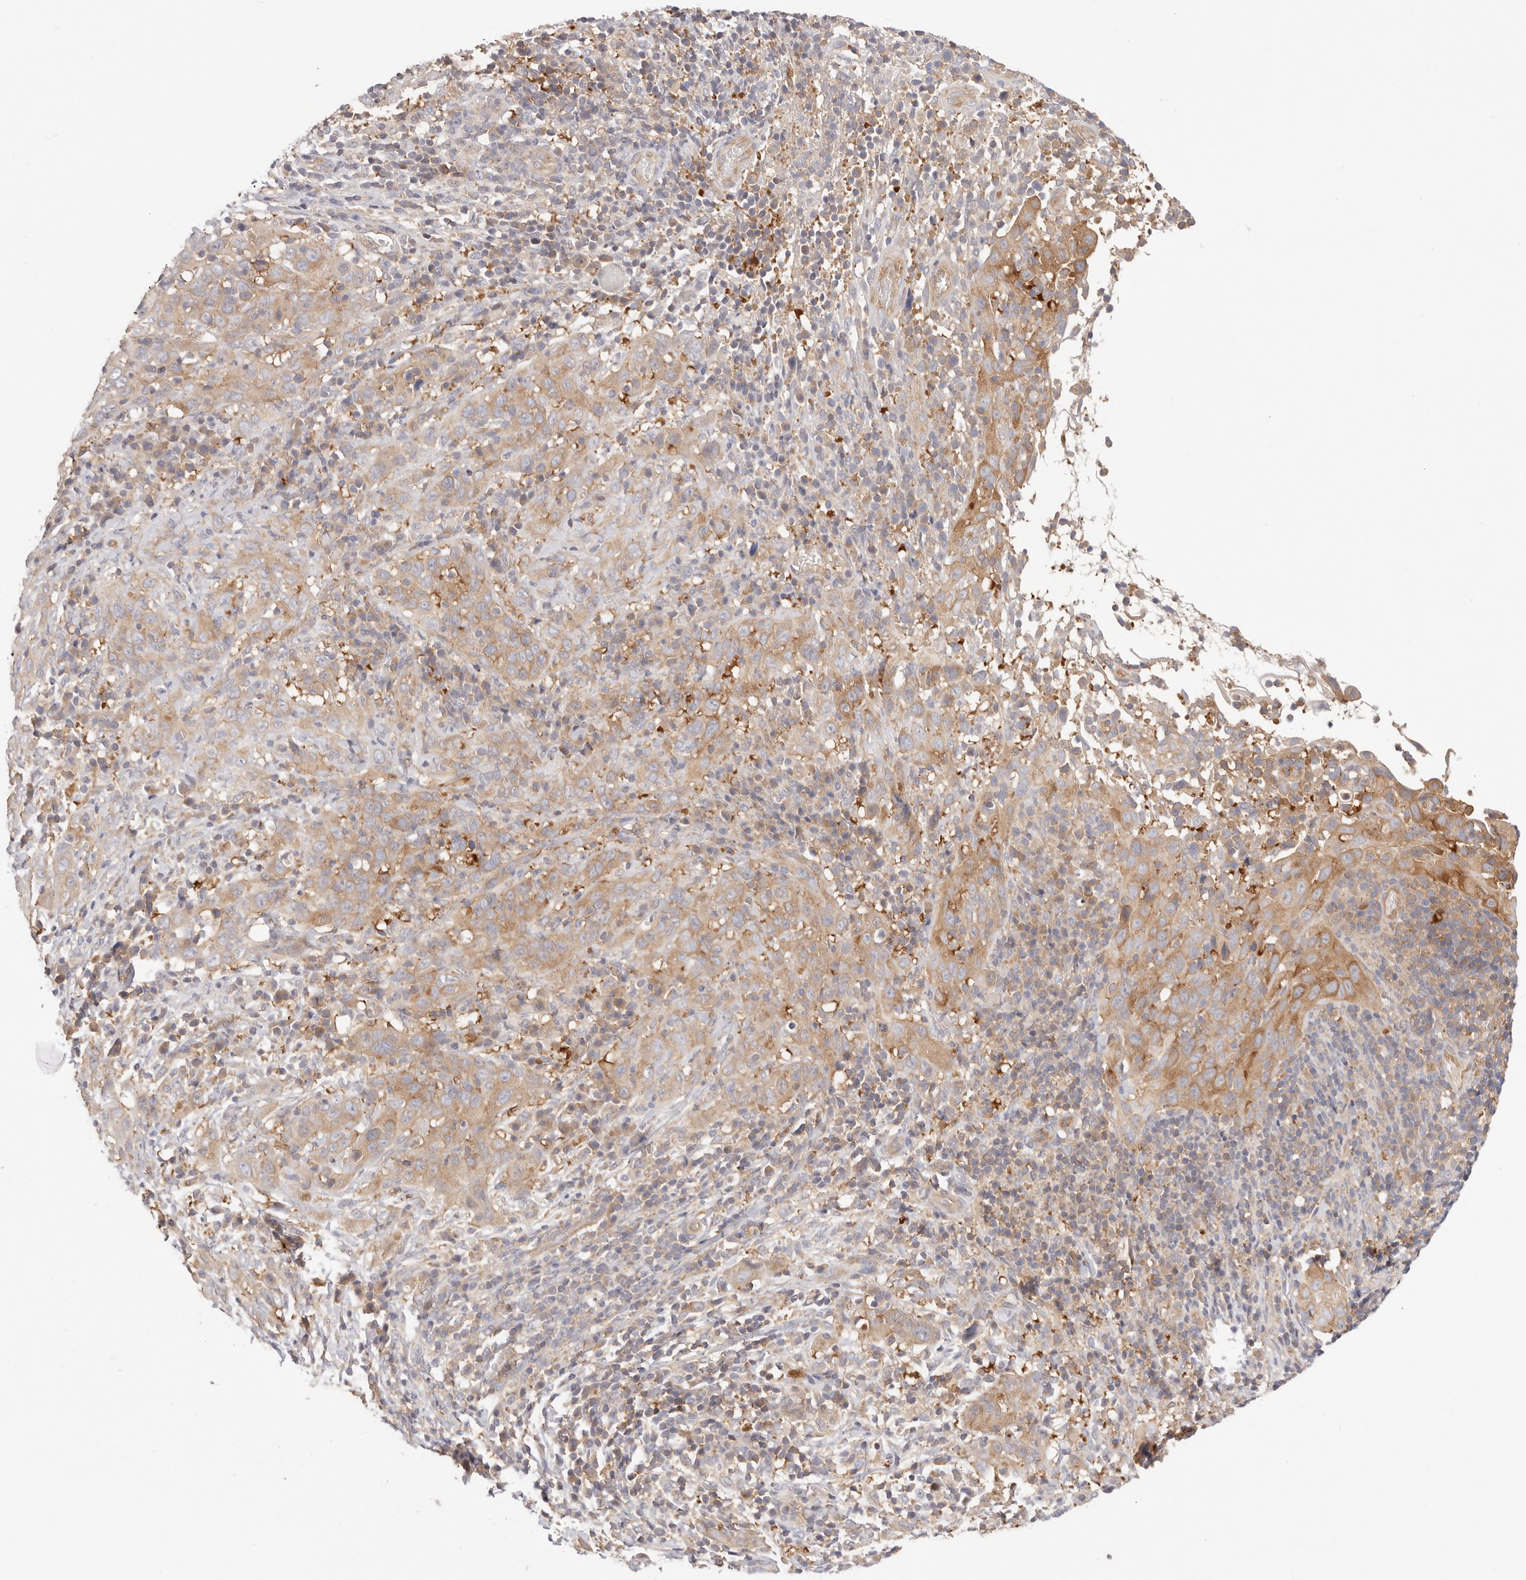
{"staining": {"intensity": "moderate", "quantity": ">75%", "location": "cytoplasmic/membranous"}, "tissue": "cervical cancer", "cell_type": "Tumor cells", "image_type": "cancer", "snomed": [{"axis": "morphology", "description": "Squamous cell carcinoma, NOS"}, {"axis": "topography", "description": "Cervix"}], "caption": "Cervical cancer (squamous cell carcinoma) stained with immunohistochemistry reveals moderate cytoplasmic/membranous positivity in about >75% of tumor cells.", "gene": "KCMF1", "patient": {"sex": "female", "age": 46}}